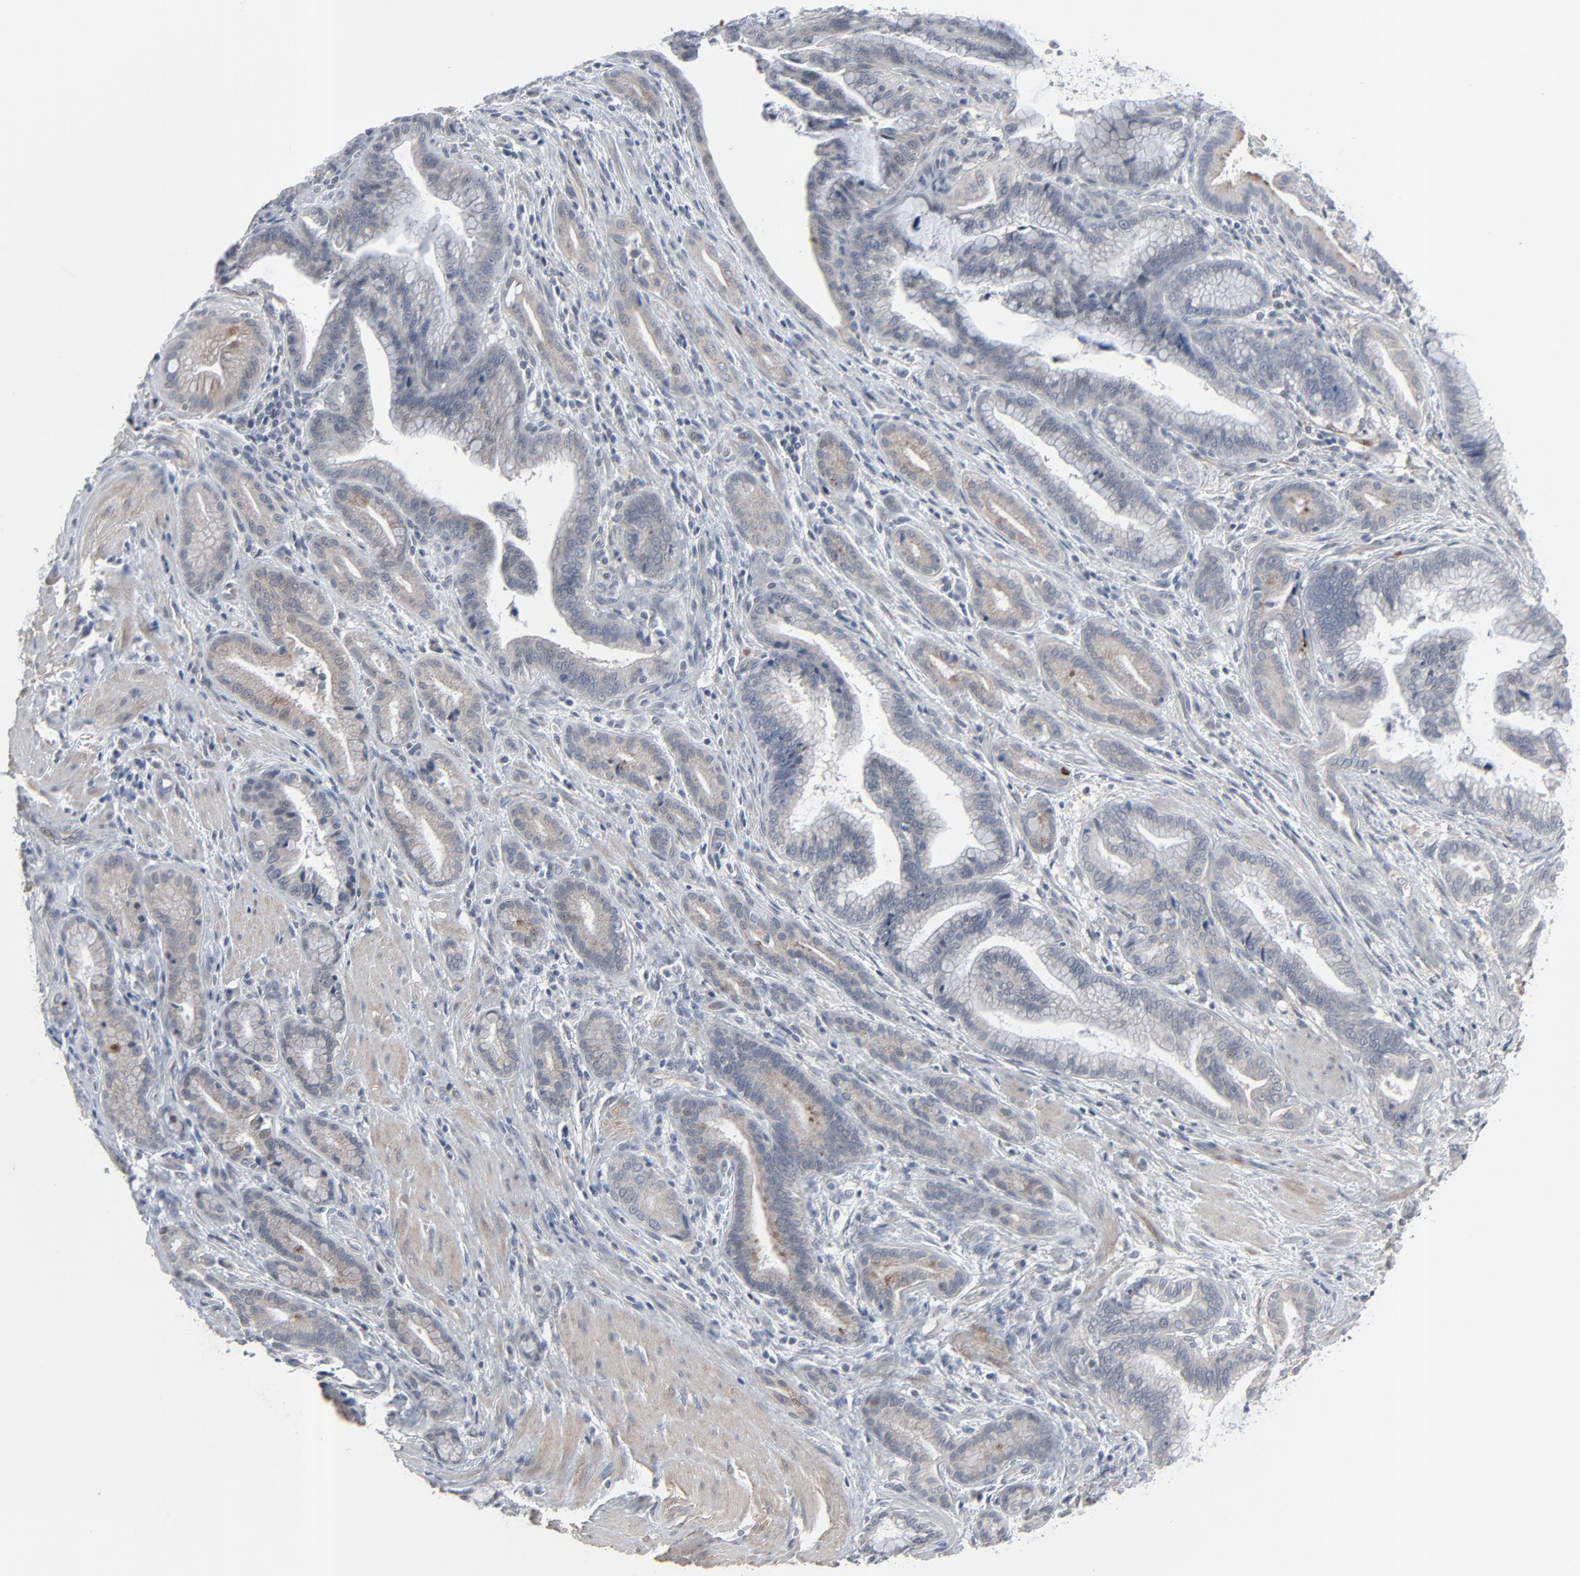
{"staining": {"intensity": "weak", "quantity": ">75%", "location": "cytoplasmic/membranous"}, "tissue": "pancreatic cancer", "cell_type": "Tumor cells", "image_type": "cancer", "snomed": [{"axis": "morphology", "description": "Adenocarcinoma, NOS"}, {"axis": "topography", "description": "Pancreas"}], "caption": "An IHC image of neoplastic tissue is shown. Protein staining in brown labels weak cytoplasmic/membranous positivity in adenocarcinoma (pancreatic) within tumor cells. The protein of interest is shown in brown color, while the nuclei are stained blue.", "gene": "NEUROD1", "patient": {"sex": "female", "age": 64}}